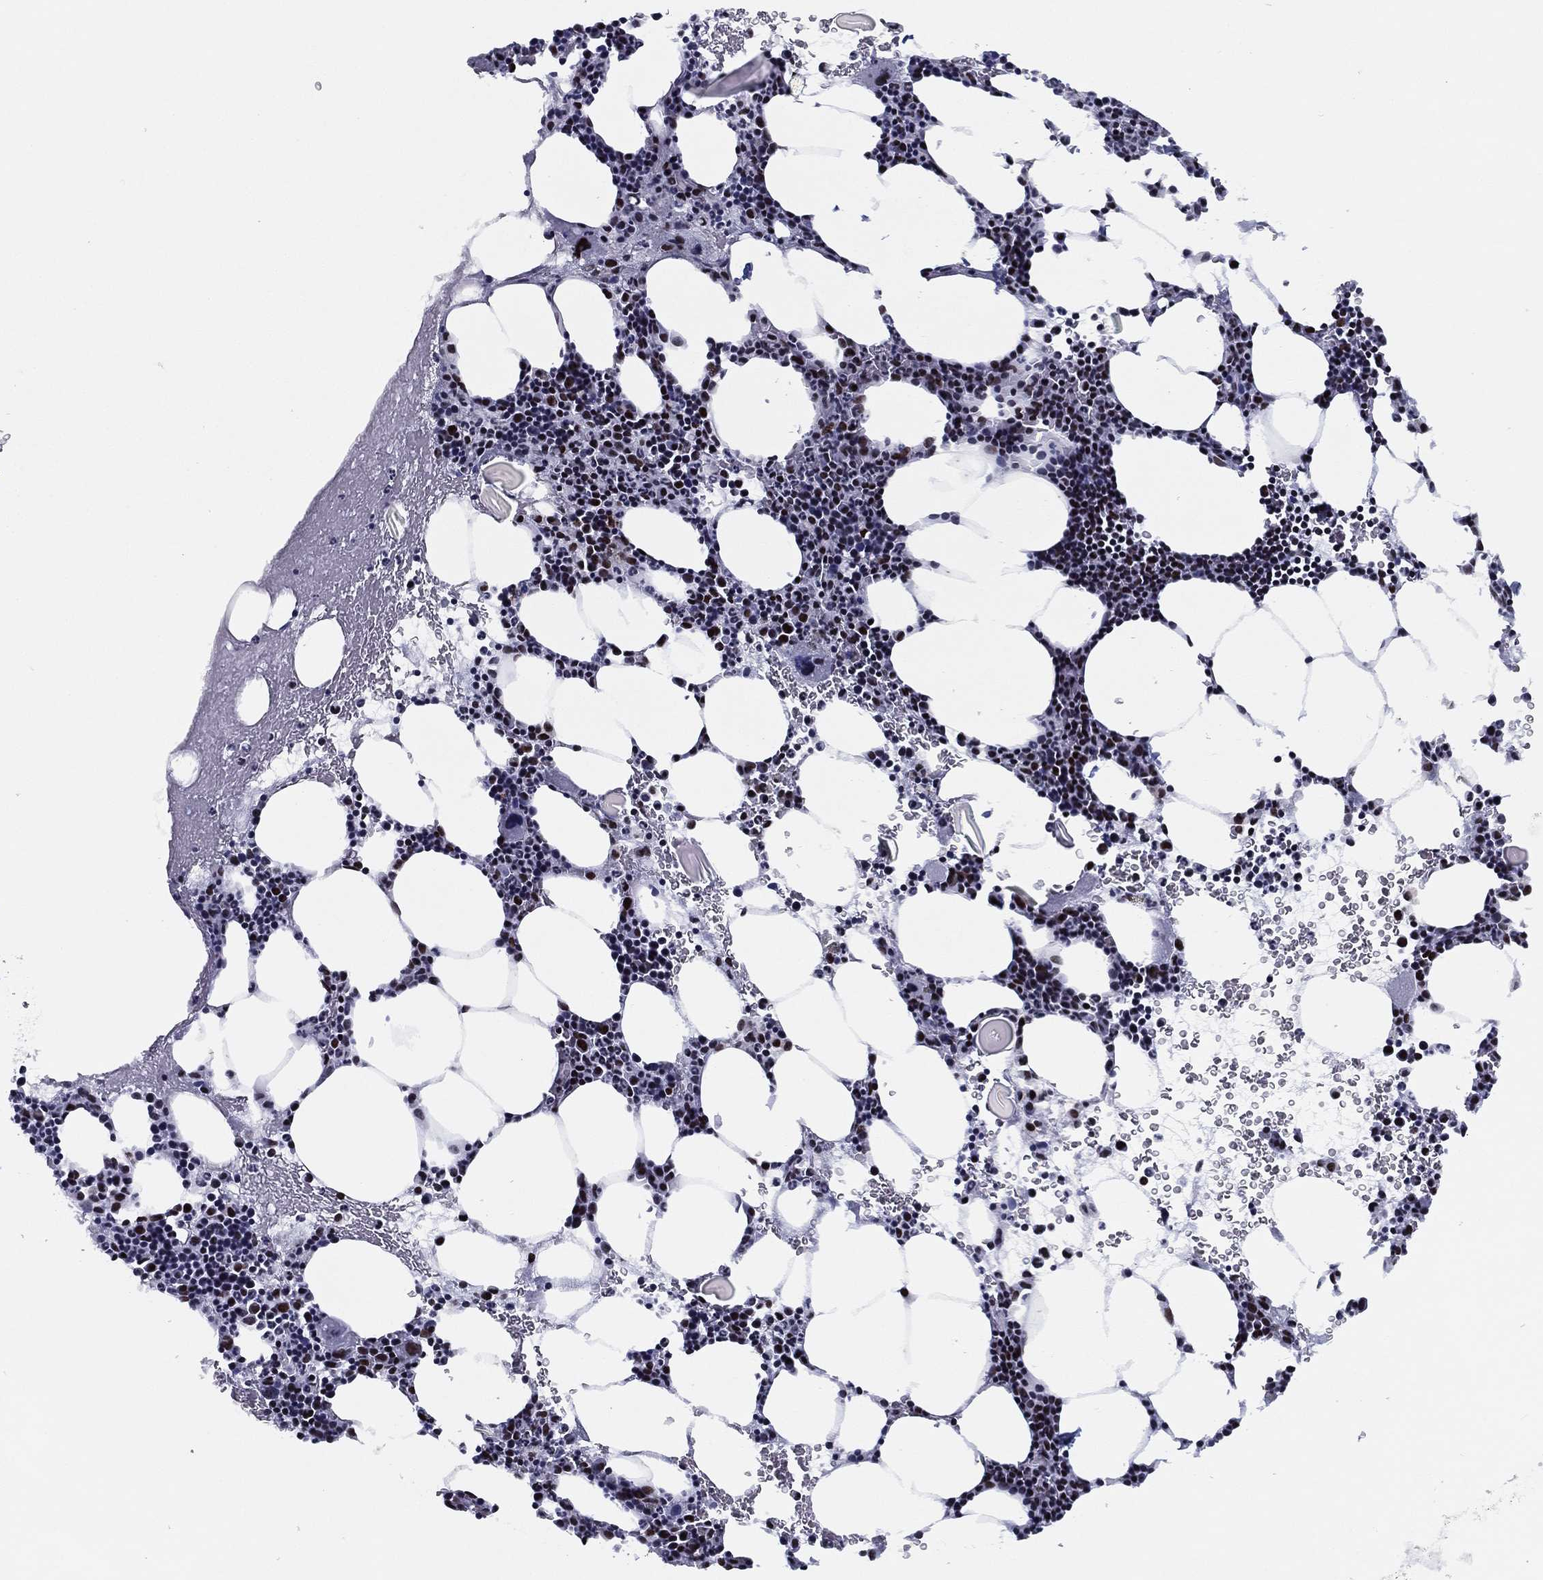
{"staining": {"intensity": "strong", "quantity": "25%-75%", "location": "nuclear"}, "tissue": "bone marrow", "cell_type": "Hematopoietic cells", "image_type": "normal", "snomed": [{"axis": "morphology", "description": "Normal tissue, NOS"}, {"axis": "topography", "description": "Bone marrow"}], "caption": "Strong nuclear protein expression is appreciated in approximately 25%-75% of hematopoietic cells in bone marrow.", "gene": "CYB561D2", "patient": {"sex": "female", "age": 79}}